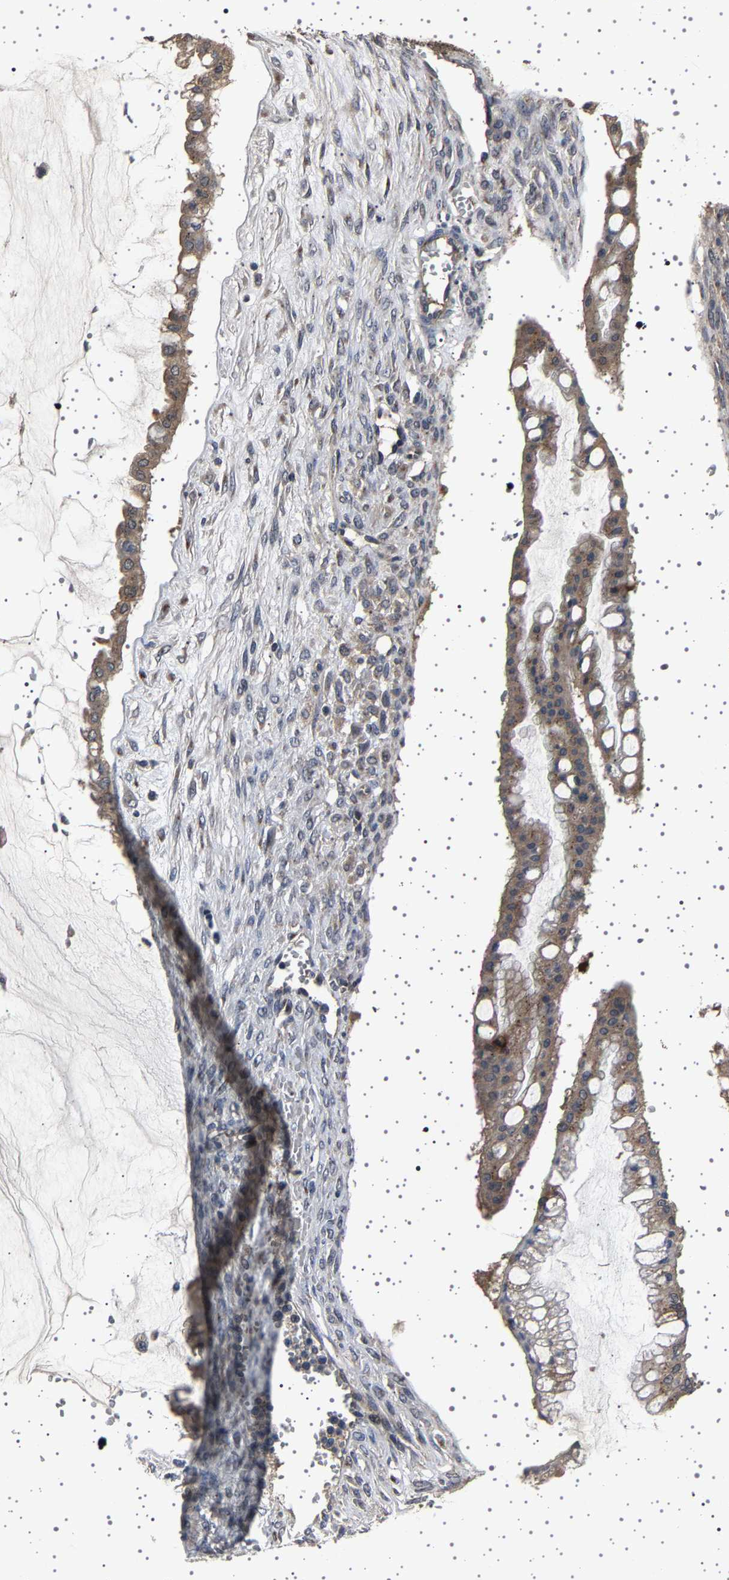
{"staining": {"intensity": "weak", "quantity": ">75%", "location": "cytoplasmic/membranous"}, "tissue": "ovarian cancer", "cell_type": "Tumor cells", "image_type": "cancer", "snomed": [{"axis": "morphology", "description": "Cystadenocarcinoma, mucinous, NOS"}, {"axis": "topography", "description": "Ovary"}], "caption": "A high-resolution micrograph shows IHC staining of ovarian cancer (mucinous cystadenocarcinoma), which exhibits weak cytoplasmic/membranous positivity in about >75% of tumor cells.", "gene": "NCKAP1", "patient": {"sex": "female", "age": 73}}